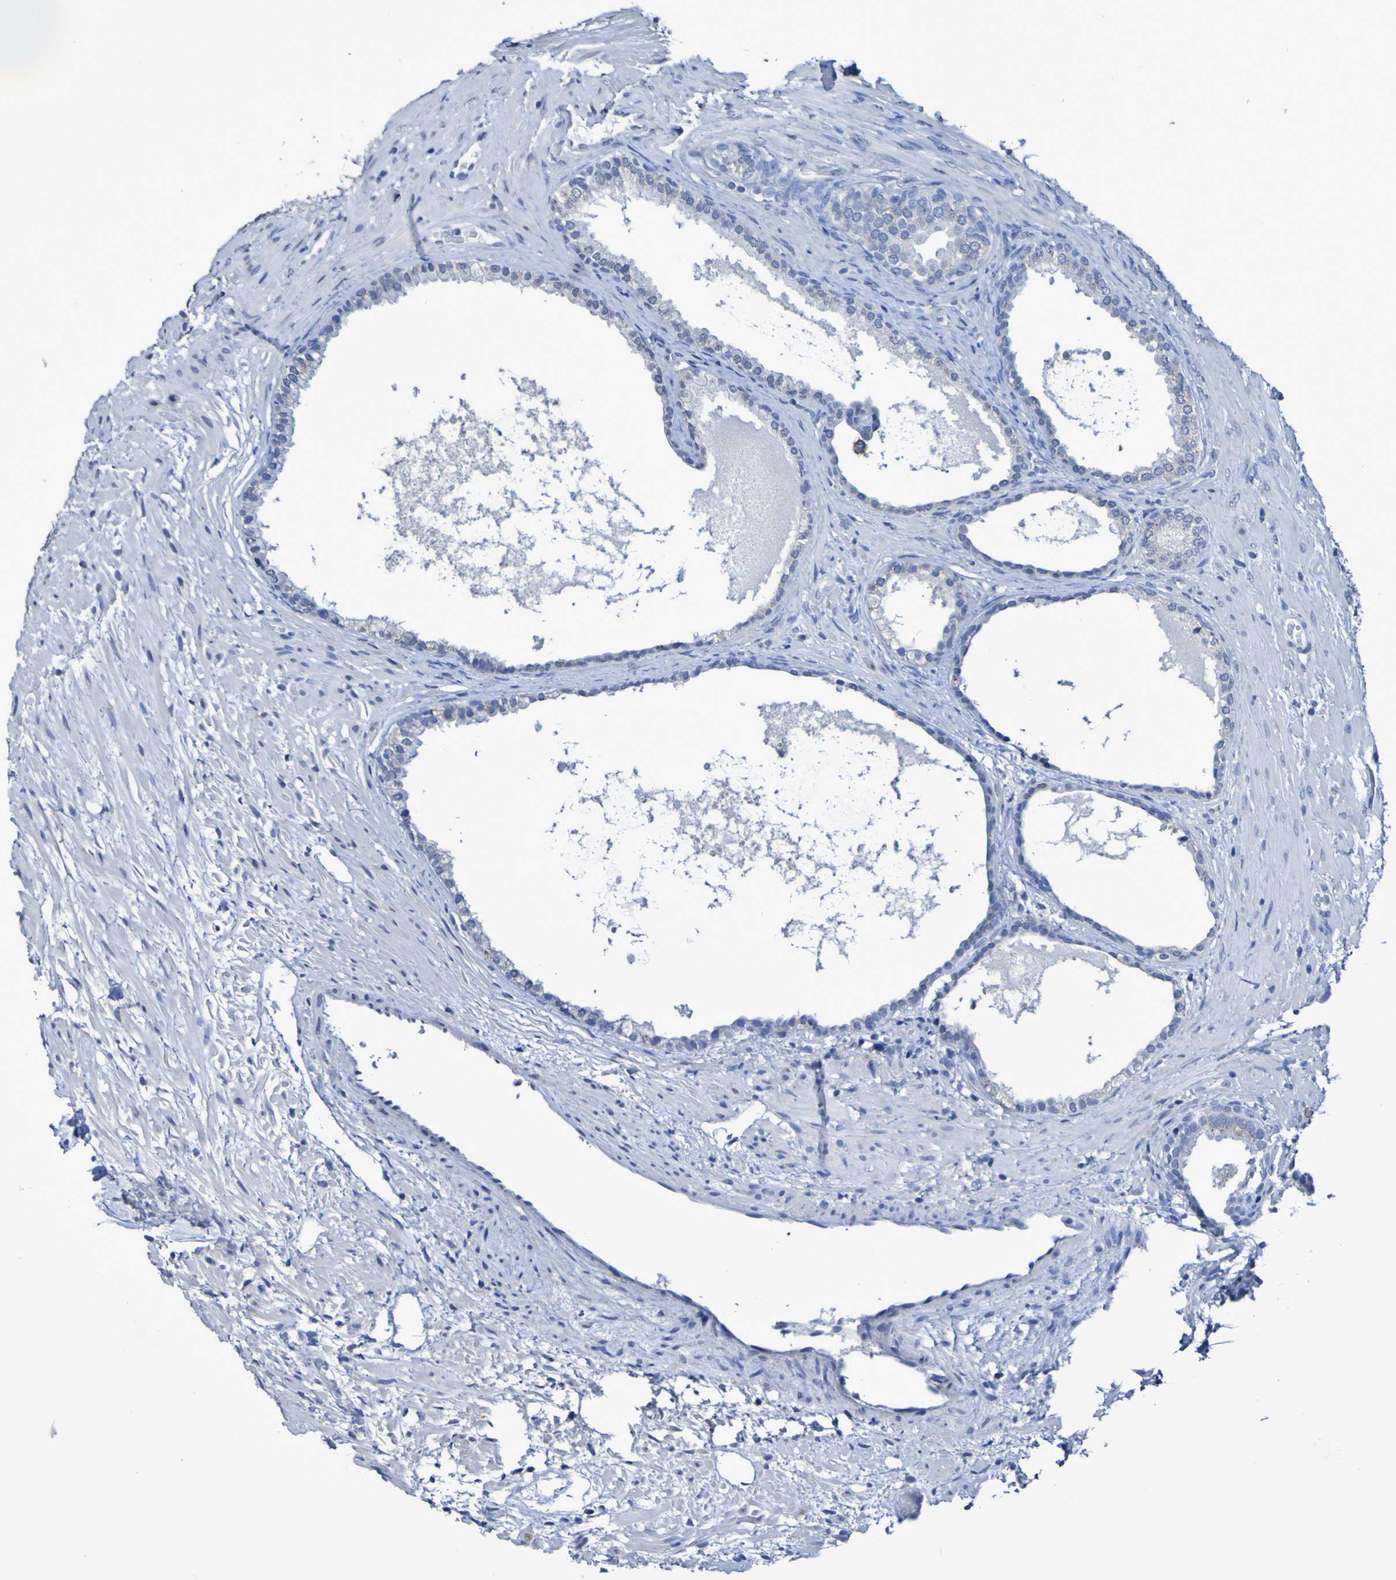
{"staining": {"intensity": "negative", "quantity": "none", "location": "none"}, "tissue": "prostate", "cell_type": "Glandular cells", "image_type": "normal", "snomed": [{"axis": "morphology", "description": "Normal tissue, NOS"}, {"axis": "topography", "description": "Prostate"}], "caption": "Immunohistochemical staining of normal prostate demonstrates no significant positivity in glandular cells. Brightfield microscopy of IHC stained with DAB (3,3'-diaminobenzidine) (brown) and hematoxylin (blue), captured at high magnification.", "gene": "SLC3A2", "patient": {"sex": "male", "age": 76}}